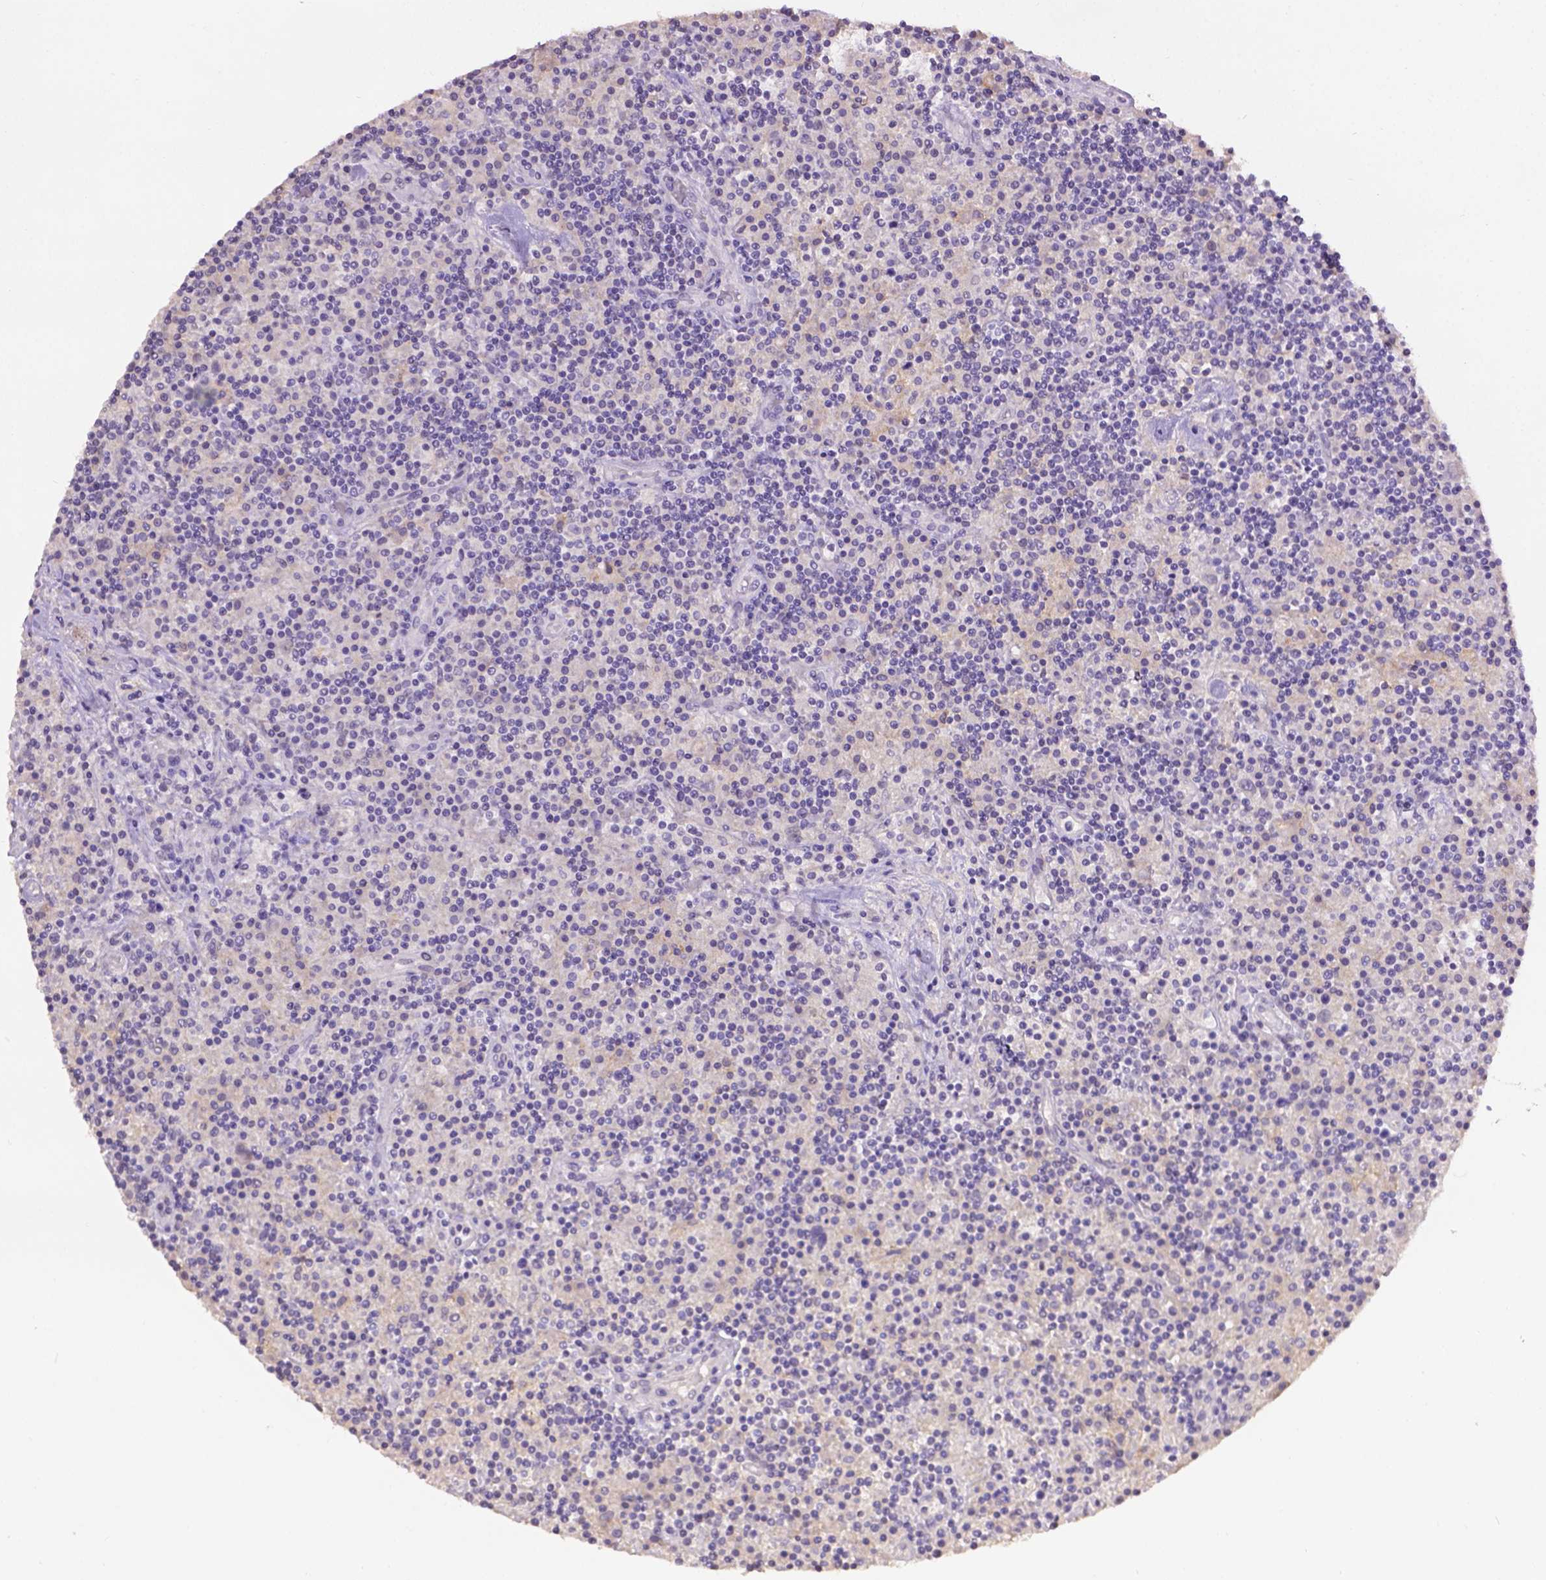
{"staining": {"intensity": "negative", "quantity": "none", "location": "none"}, "tissue": "lymphoma", "cell_type": "Tumor cells", "image_type": "cancer", "snomed": [{"axis": "morphology", "description": "Hodgkin's disease, NOS"}, {"axis": "topography", "description": "Lymph node"}], "caption": "High magnification brightfield microscopy of Hodgkin's disease stained with DAB (brown) and counterstained with hematoxylin (blue): tumor cells show no significant expression.", "gene": "CPM", "patient": {"sex": "male", "age": 70}}